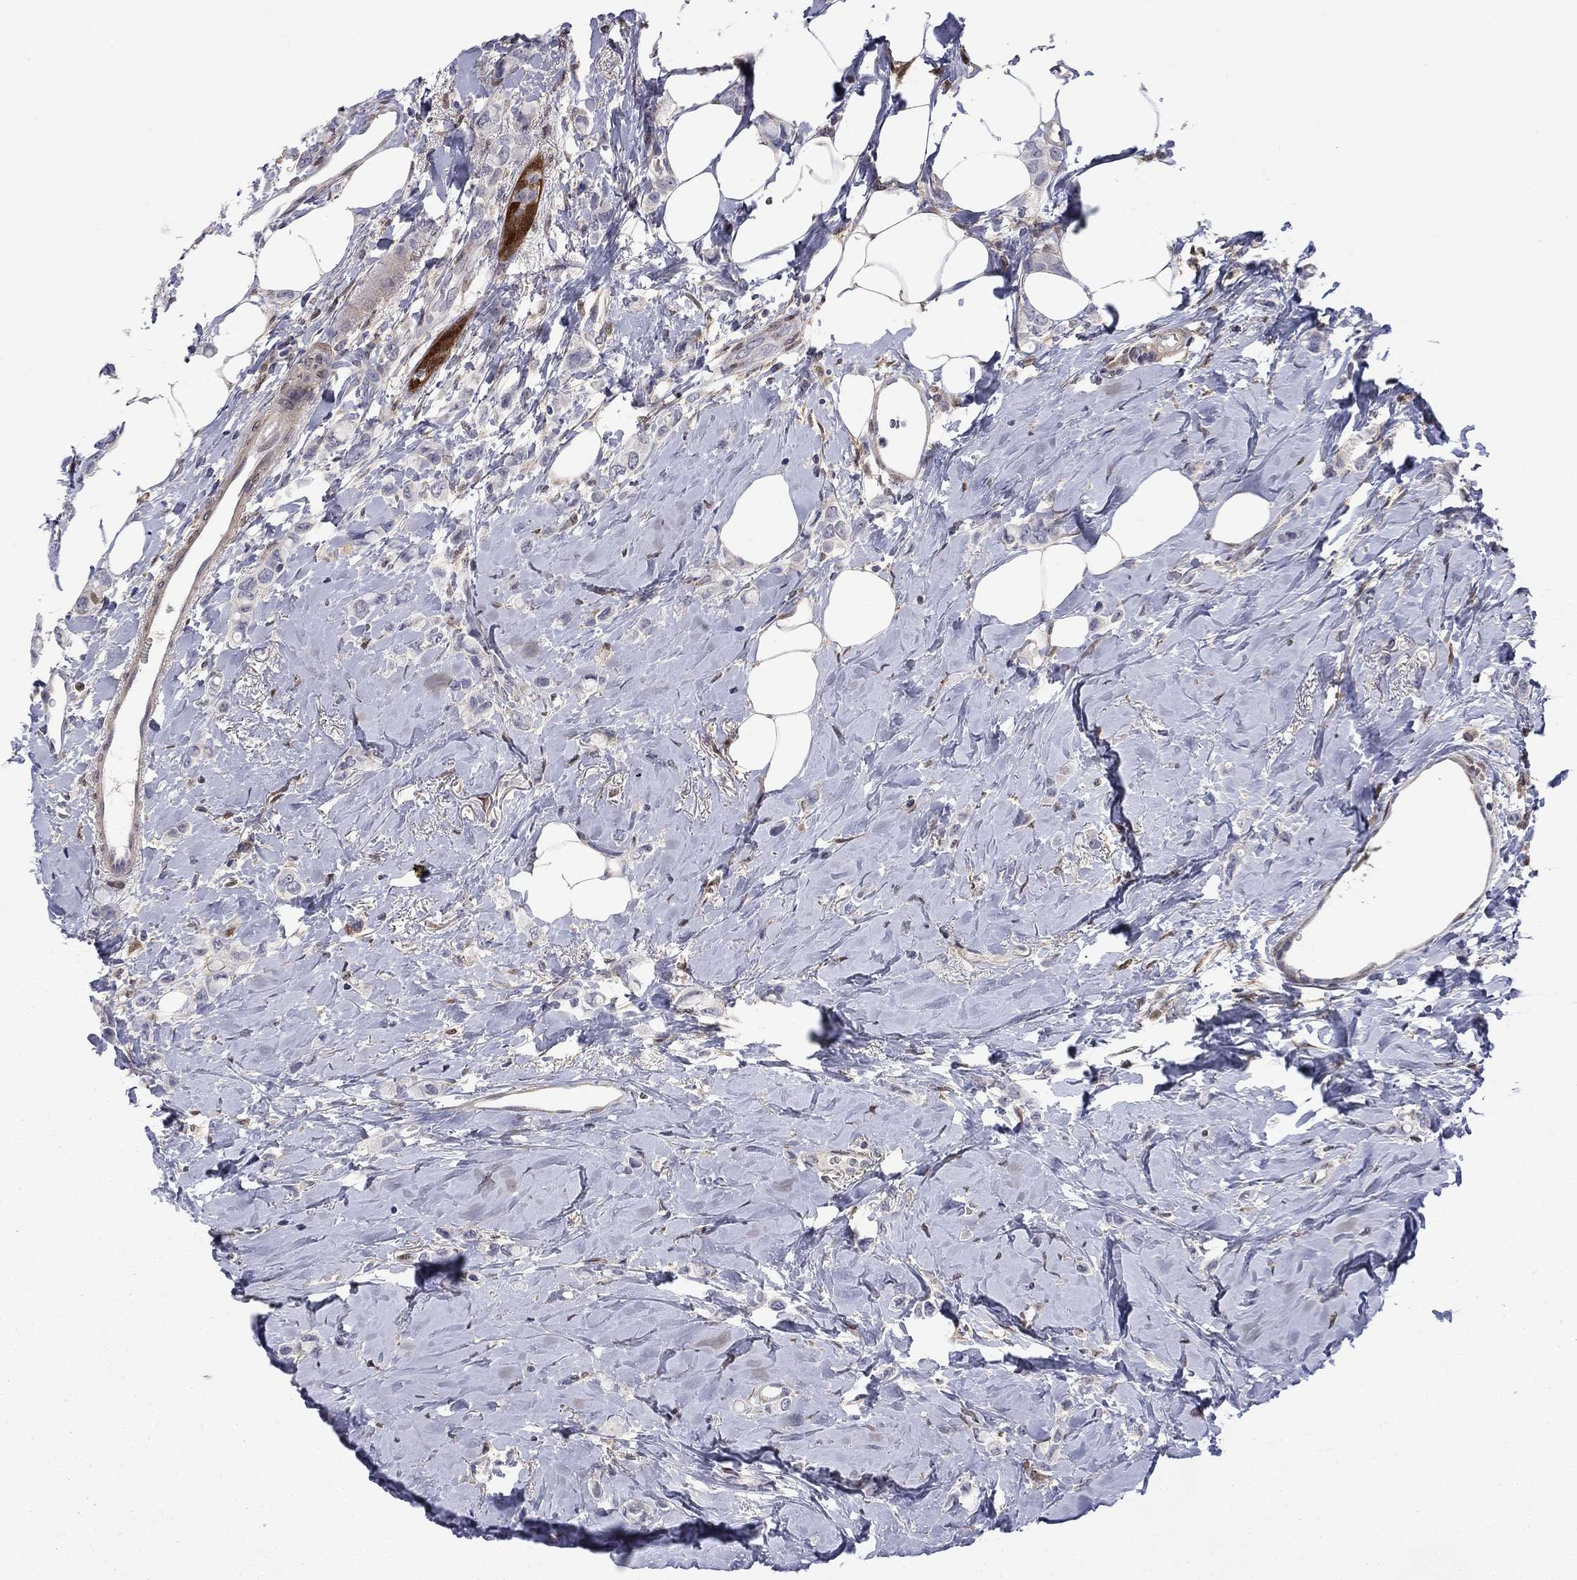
{"staining": {"intensity": "negative", "quantity": "none", "location": "none"}, "tissue": "breast cancer", "cell_type": "Tumor cells", "image_type": "cancer", "snomed": [{"axis": "morphology", "description": "Lobular carcinoma"}, {"axis": "topography", "description": "Breast"}], "caption": "Breast cancer (lobular carcinoma) stained for a protein using IHC demonstrates no staining tumor cells.", "gene": "CBR1", "patient": {"sex": "female", "age": 66}}